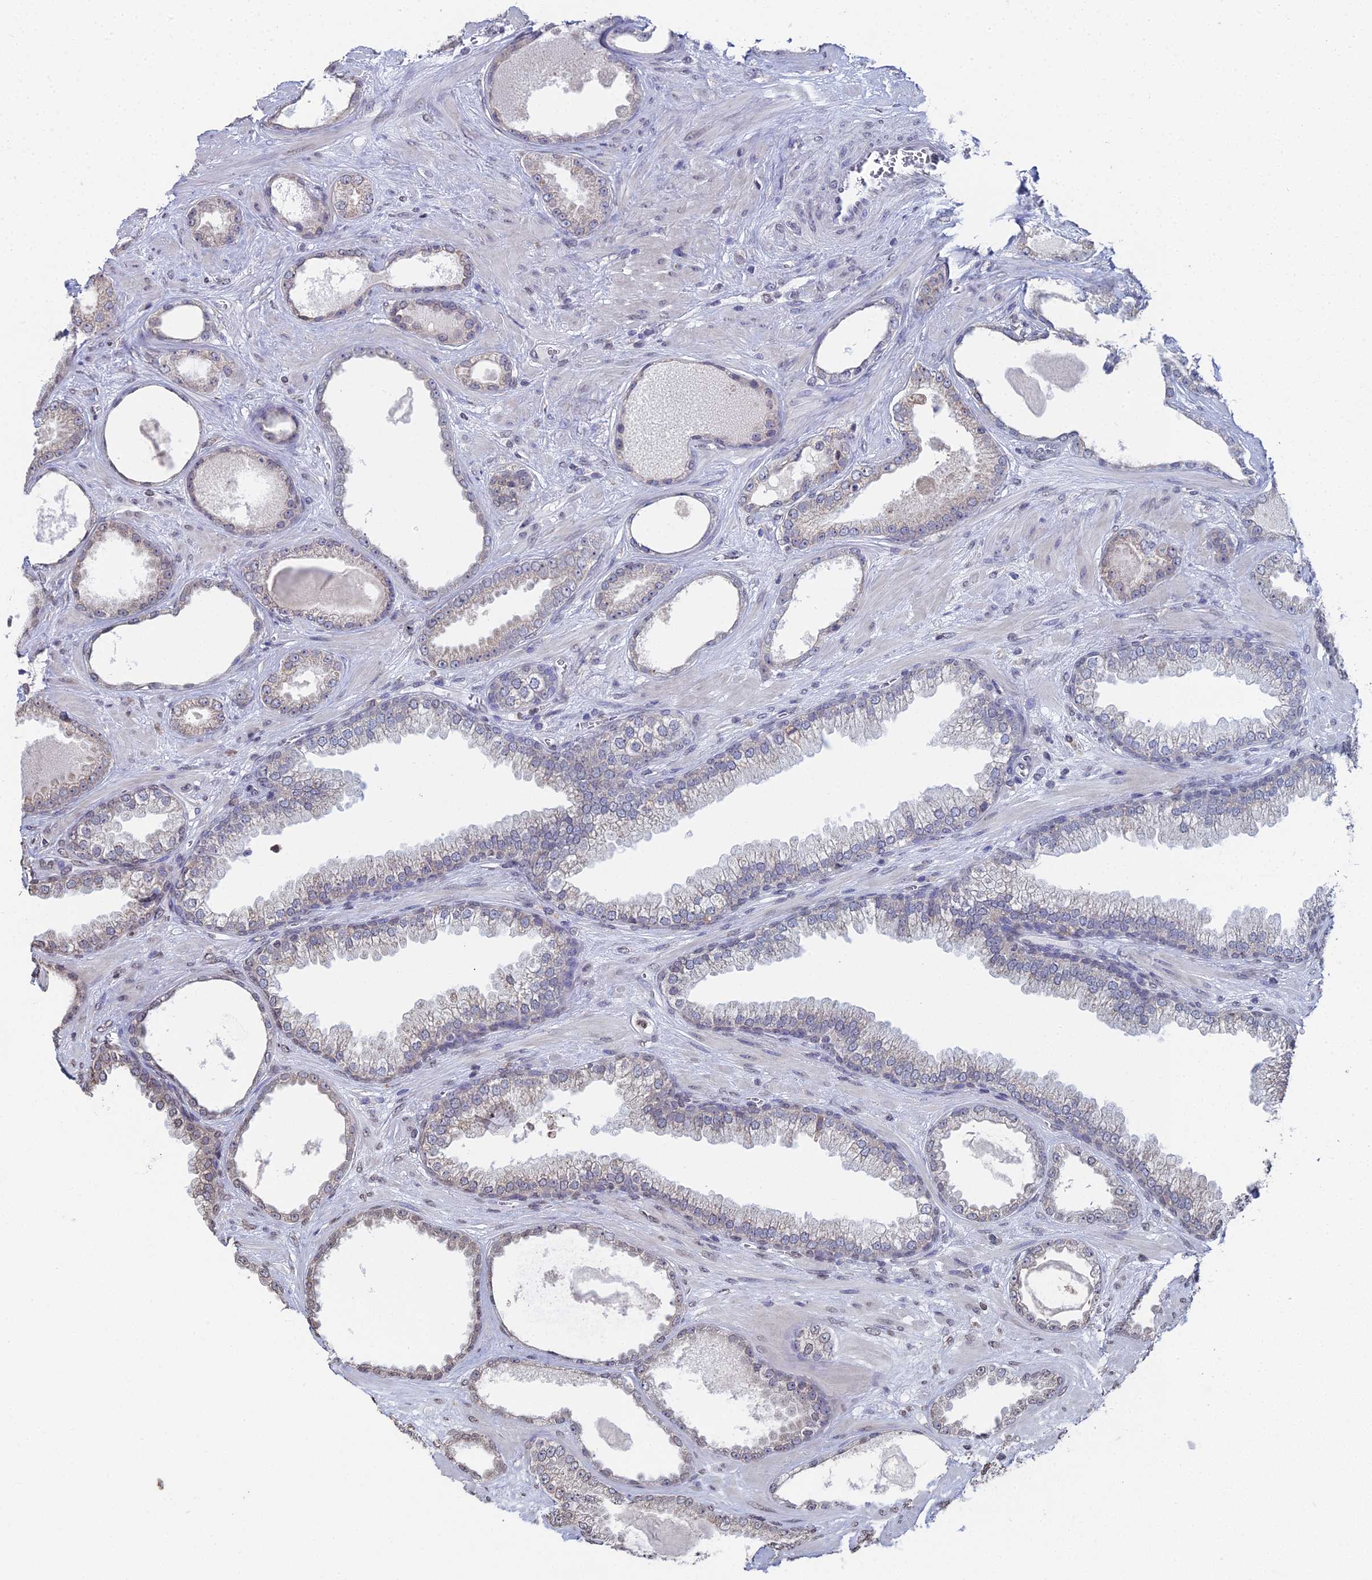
{"staining": {"intensity": "negative", "quantity": "none", "location": "none"}, "tissue": "prostate cancer", "cell_type": "Tumor cells", "image_type": "cancer", "snomed": [{"axis": "morphology", "description": "Adenocarcinoma, Low grade"}, {"axis": "topography", "description": "Prostate"}], "caption": "Protein analysis of prostate cancer shows no significant expression in tumor cells. Brightfield microscopy of immunohistochemistry (IHC) stained with DAB (3,3'-diaminobenzidine) (brown) and hematoxylin (blue), captured at high magnification.", "gene": "PRR22", "patient": {"sex": "male", "age": 57}}